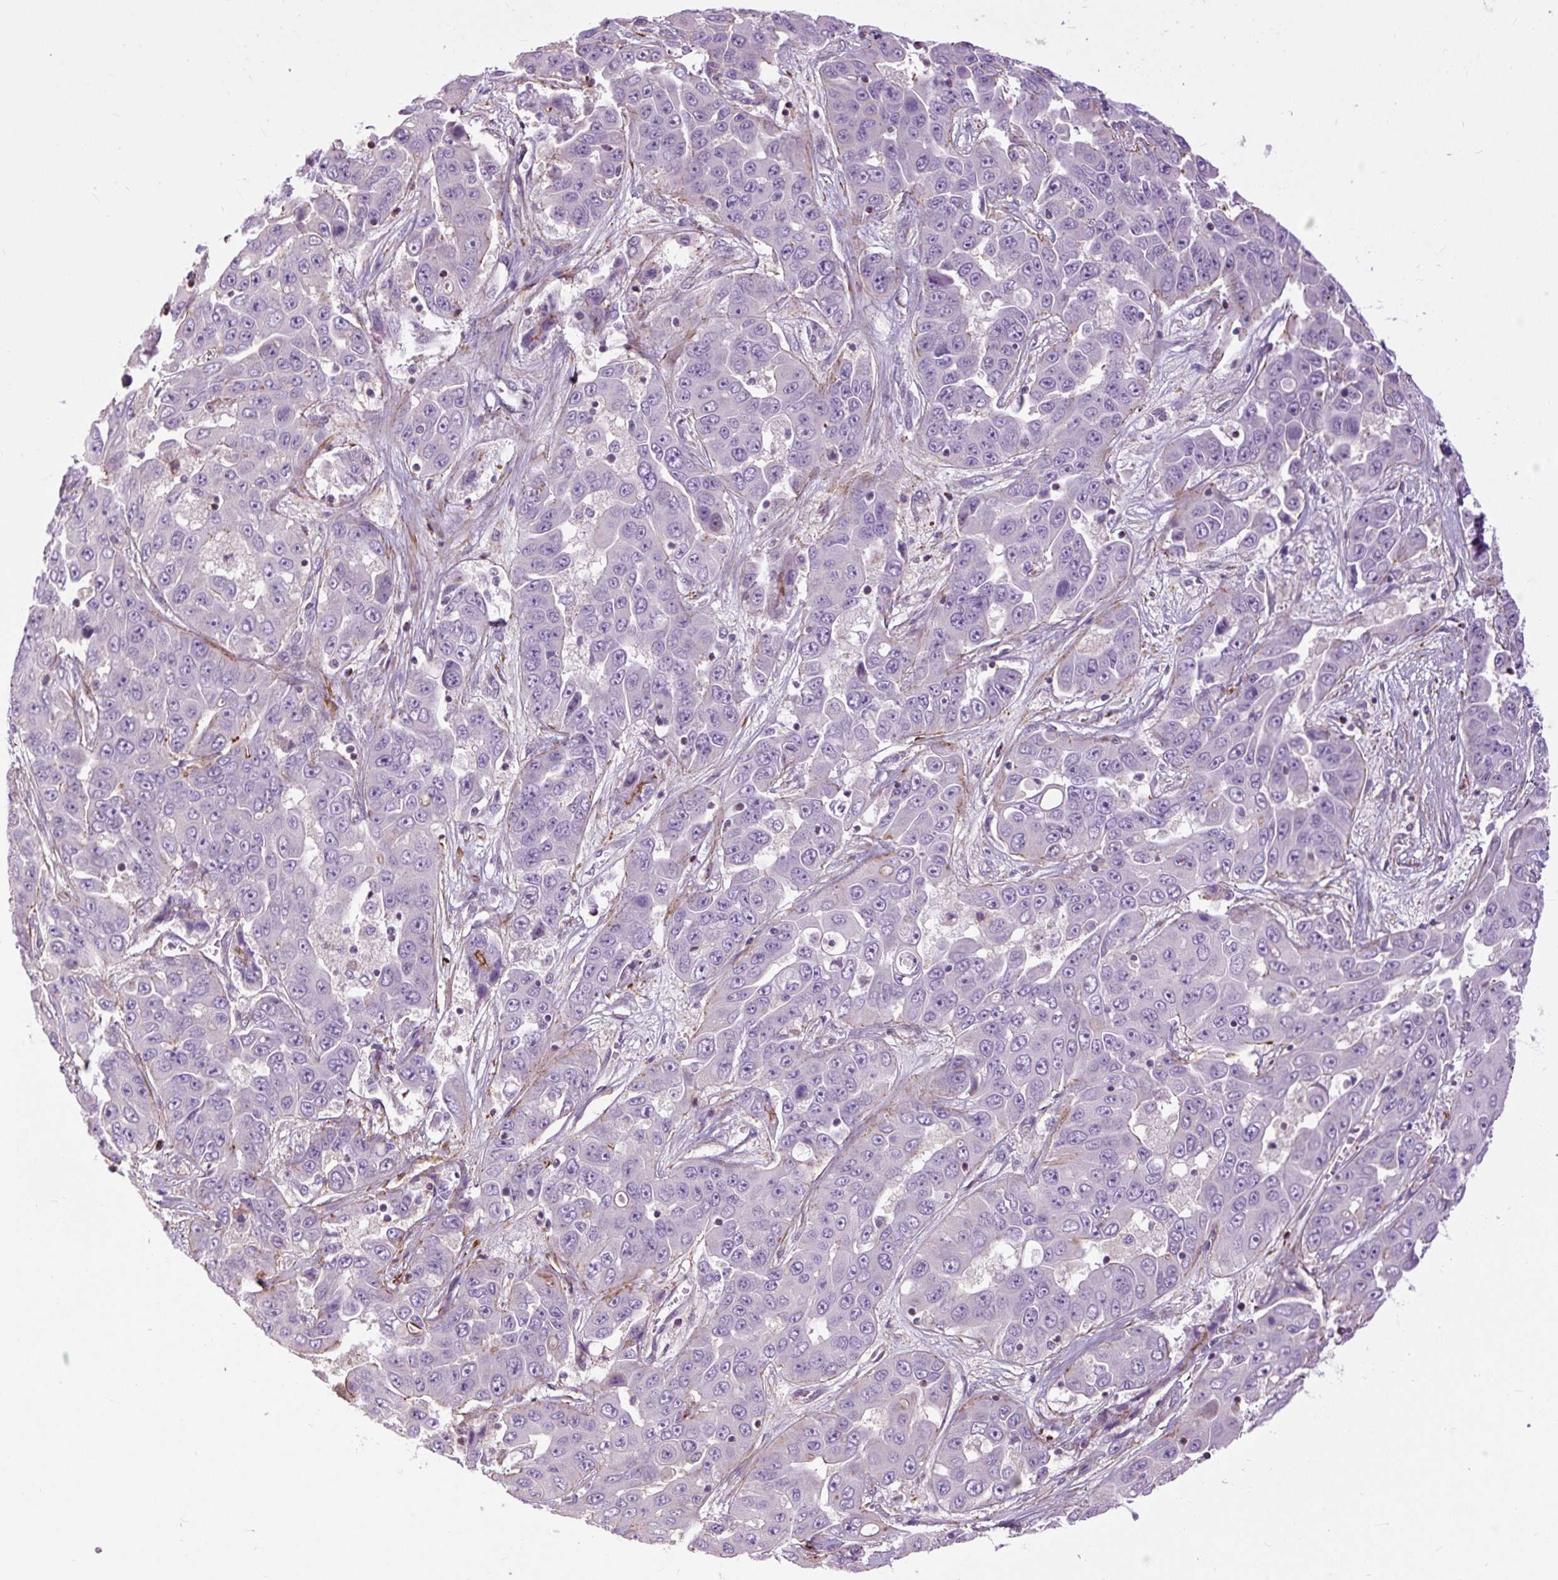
{"staining": {"intensity": "negative", "quantity": "none", "location": "none"}, "tissue": "liver cancer", "cell_type": "Tumor cells", "image_type": "cancer", "snomed": [{"axis": "morphology", "description": "Cholangiocarcinoma"}, {"axis": "topography", "description": "Liver"}], "caption": "Histopathology image shows no protein positivity in tumor cells of liver cholangiocarcinoma tissue.", "gene": "ZNF197", "patient": {"sex": "female", "age": 52}}